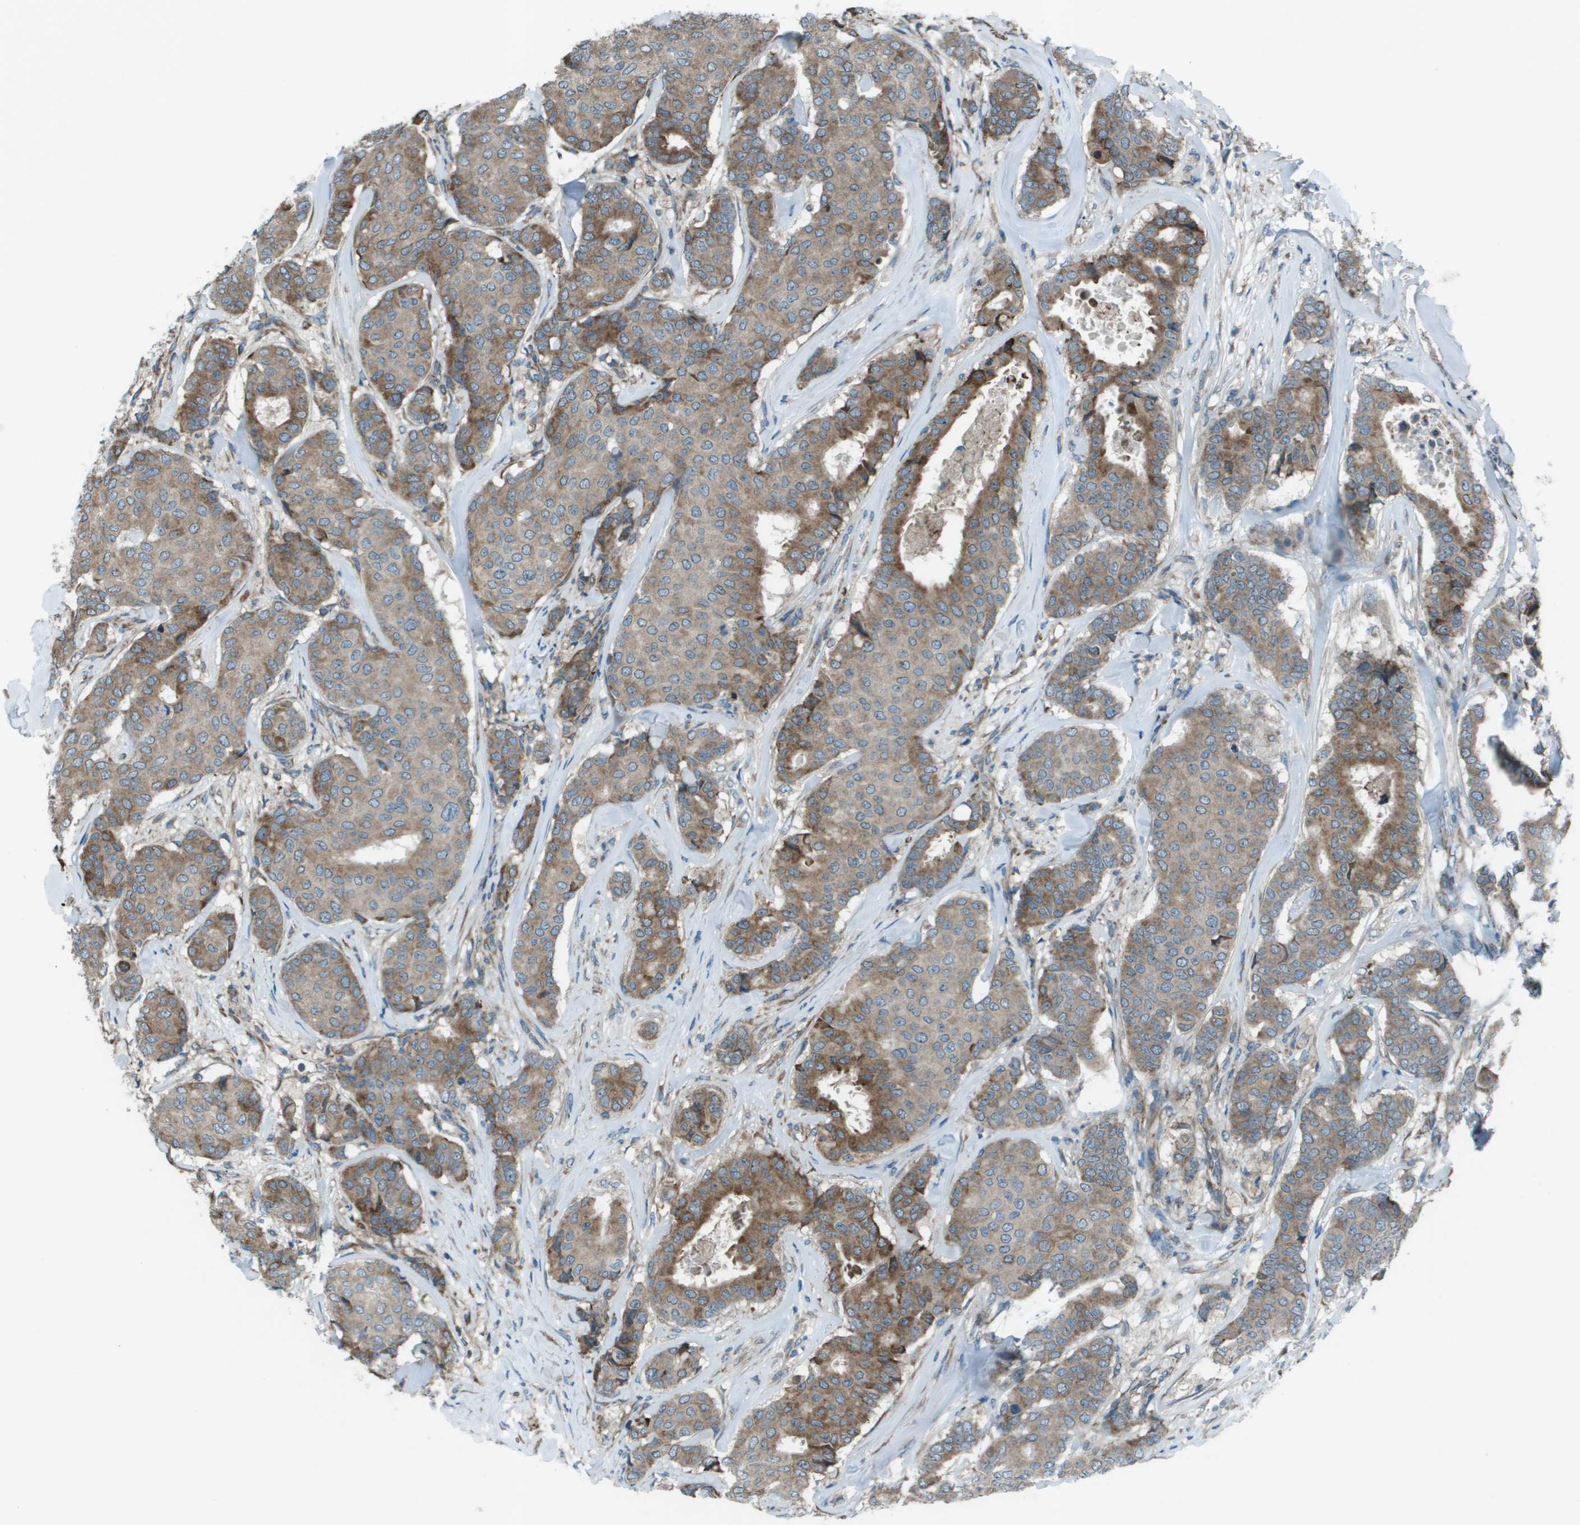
{"staining": {"intensity": "weak", "quantity": ">75%", "location": "cytoplasmic/membranous"}, "tissue": "breast cancer", "cell_type": "Tumor cells", "image_type": "cancer", "snomed": [{"axis": "morphology", "description": "Duct carcinoma"}, {"axis": "topography", "description": "Breast"}], "caption": "Brown immunohistochemical staining in breast infiltrating ductal carcinoma shows weak cytoplasmic/membranous staining in about >75% of tumor cells.", "gene": "UTS2", "patient": {"sex": "female", "age": 75}}